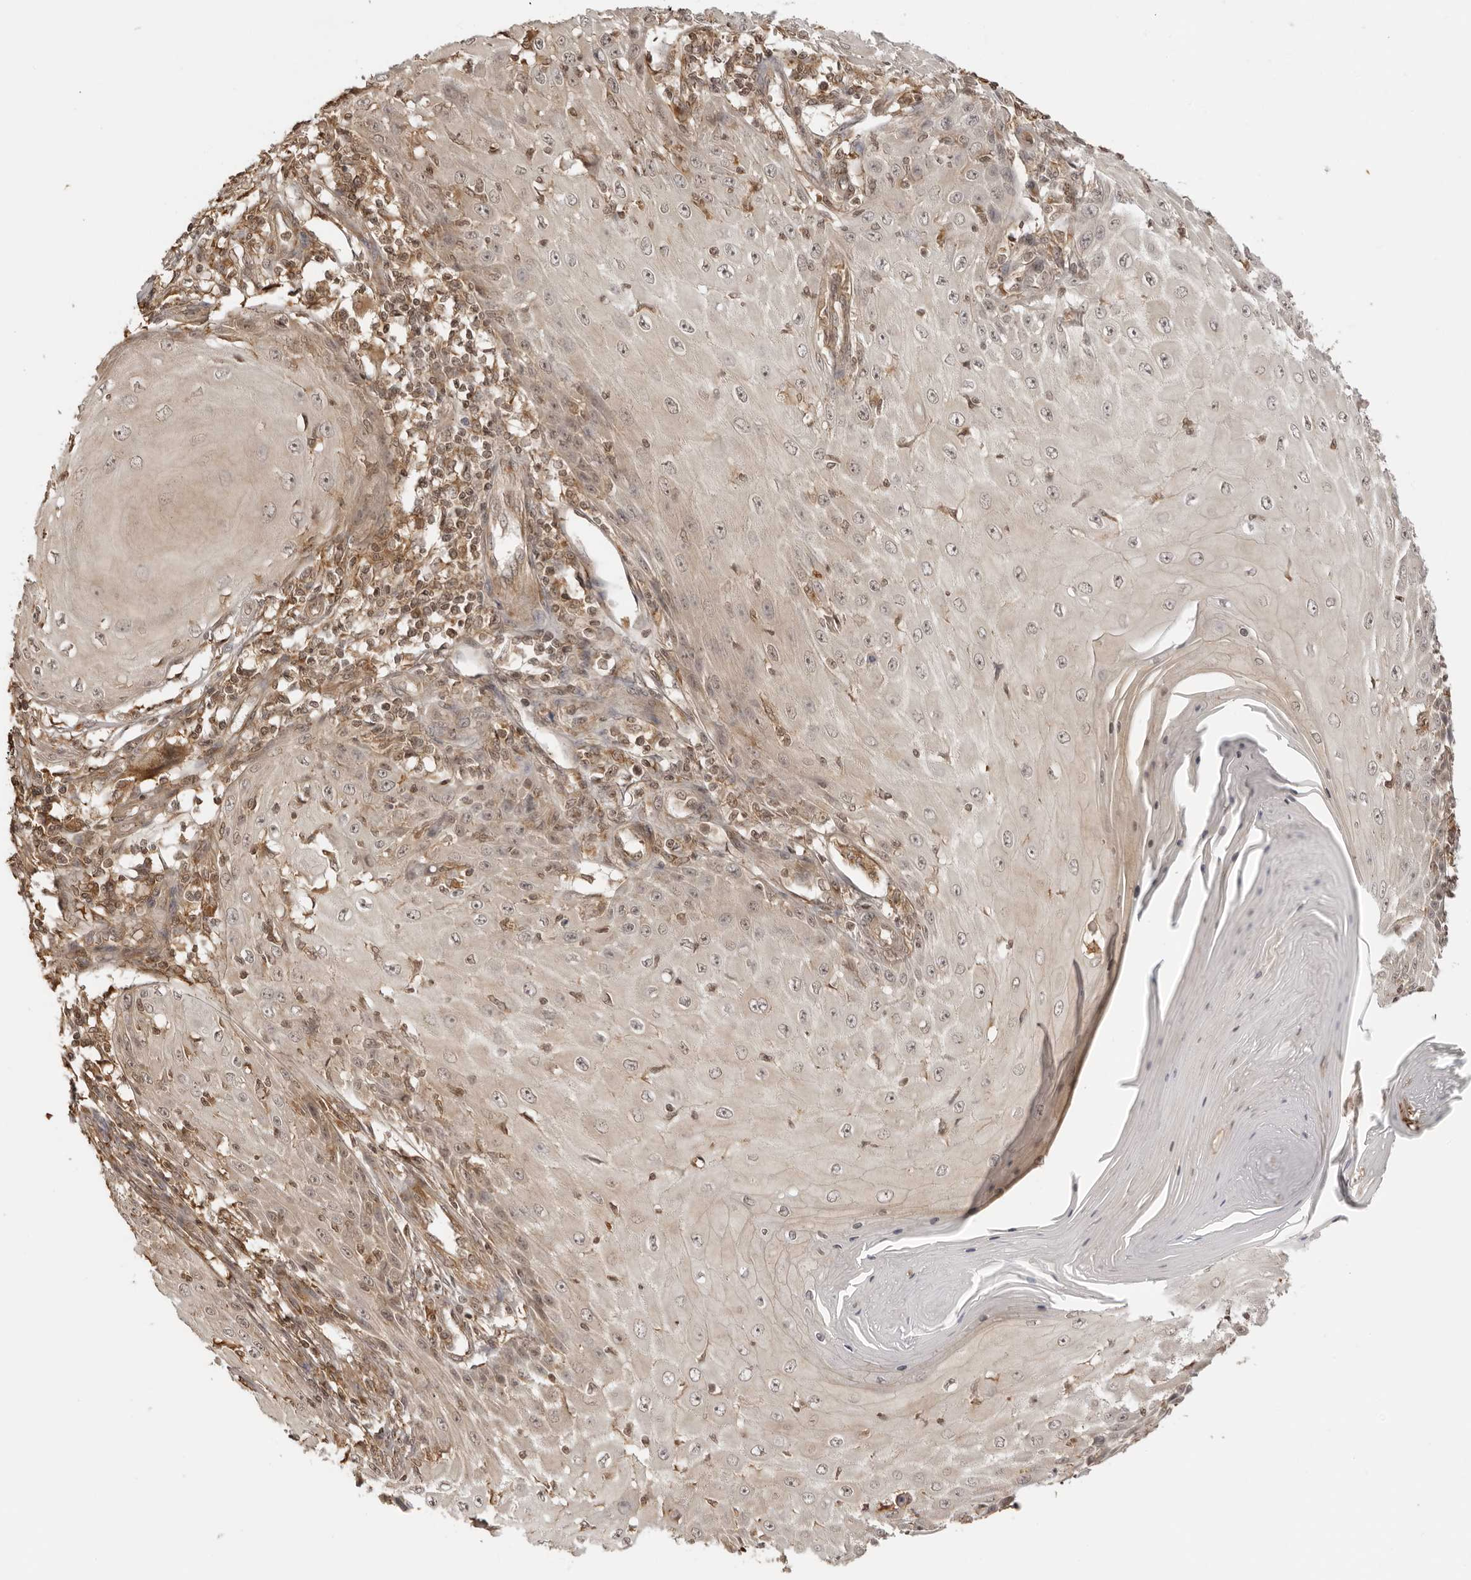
{"staining": {"intensity": "weak", "quantity": ">75%", "location": "cytoplasmic/membranous,nuclear"}, "tissue": "skin cancer", "cell_type": "Tumor cells", "image_type": "cancer", "snomed": [{"axis": "morphology", "description": "Squamous cell carcinoma, NOS"}, {"axis": "topography", "description": "Skin"}], "caption": "Skin cancer (squamous cell carcinoma) stained with DAB immunohistochemistry (IHC) exhibits low levels of weak cytoplasmic/membranous and nuclear positivity in approximately >75% of tumor cells. (DAB (3,3'-diaminobenzidine) IHC with brightfield microscopy, high magnification).", "gene": "IKBKE", "patient": {"sex": "female", "age": 73}}